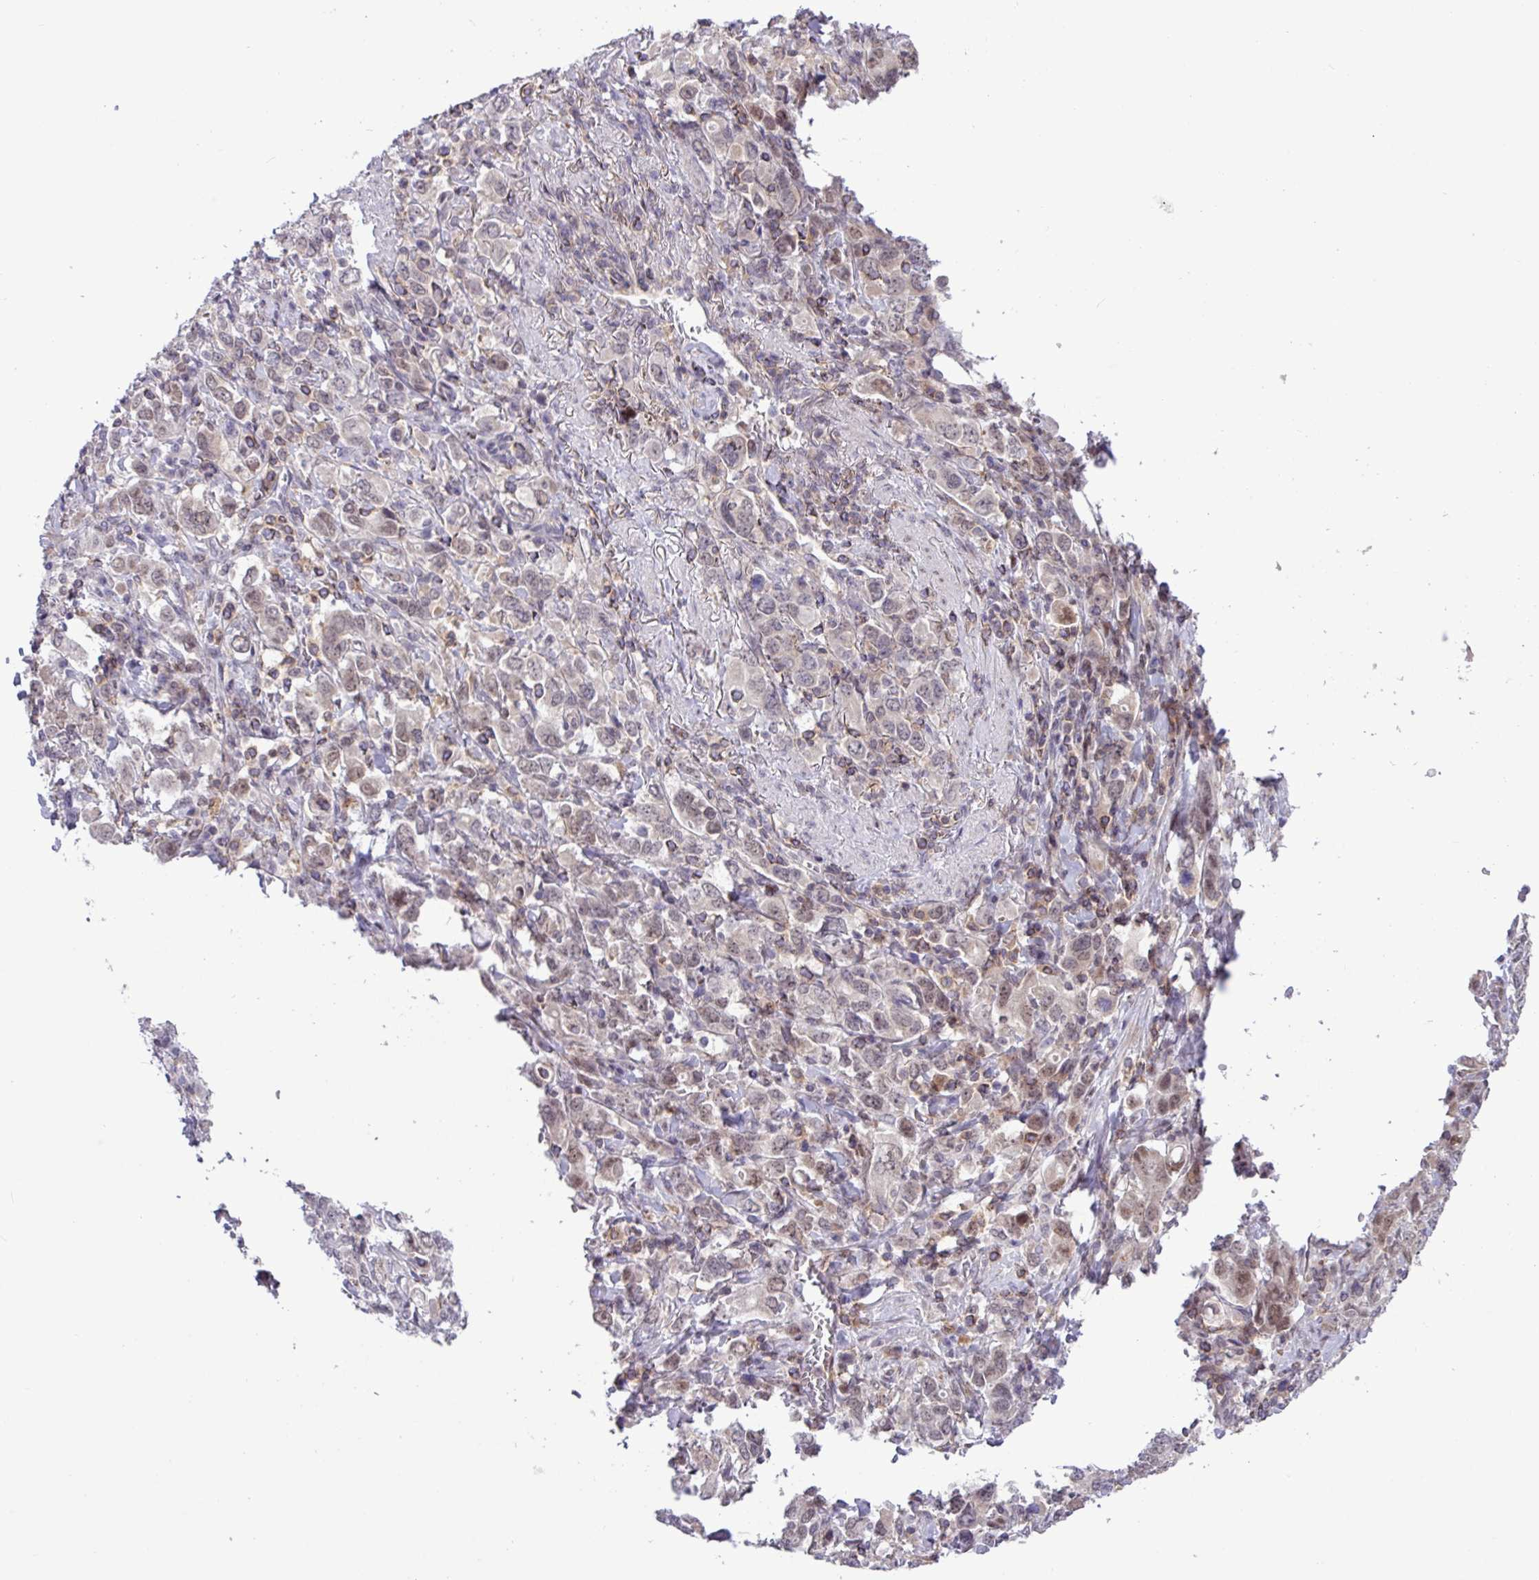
{"staining": {"intensity": "weak", "quantity": "25%-75%", "location": "nuclear"}, "tissue": "stomach cancer", "cell_type": "Tumor cells", "image_type": "cancer", "snomed": [{"axis": "morphology", "description": "Adenocarcinoma, NOS"}, {"axis": "topography", "description": "Stomach, upper"}, {"axis": "topography", "description": "Stomach"}], "caption": "This micrograph exhibits immunohistochemistry staining of stomach cancer (adenocarcinoma), with low weak nuclear expression in approximately 25%-75% of tumor cells.", "gene": "RTL3", "patient": {"sex": "male", "age": 62}}